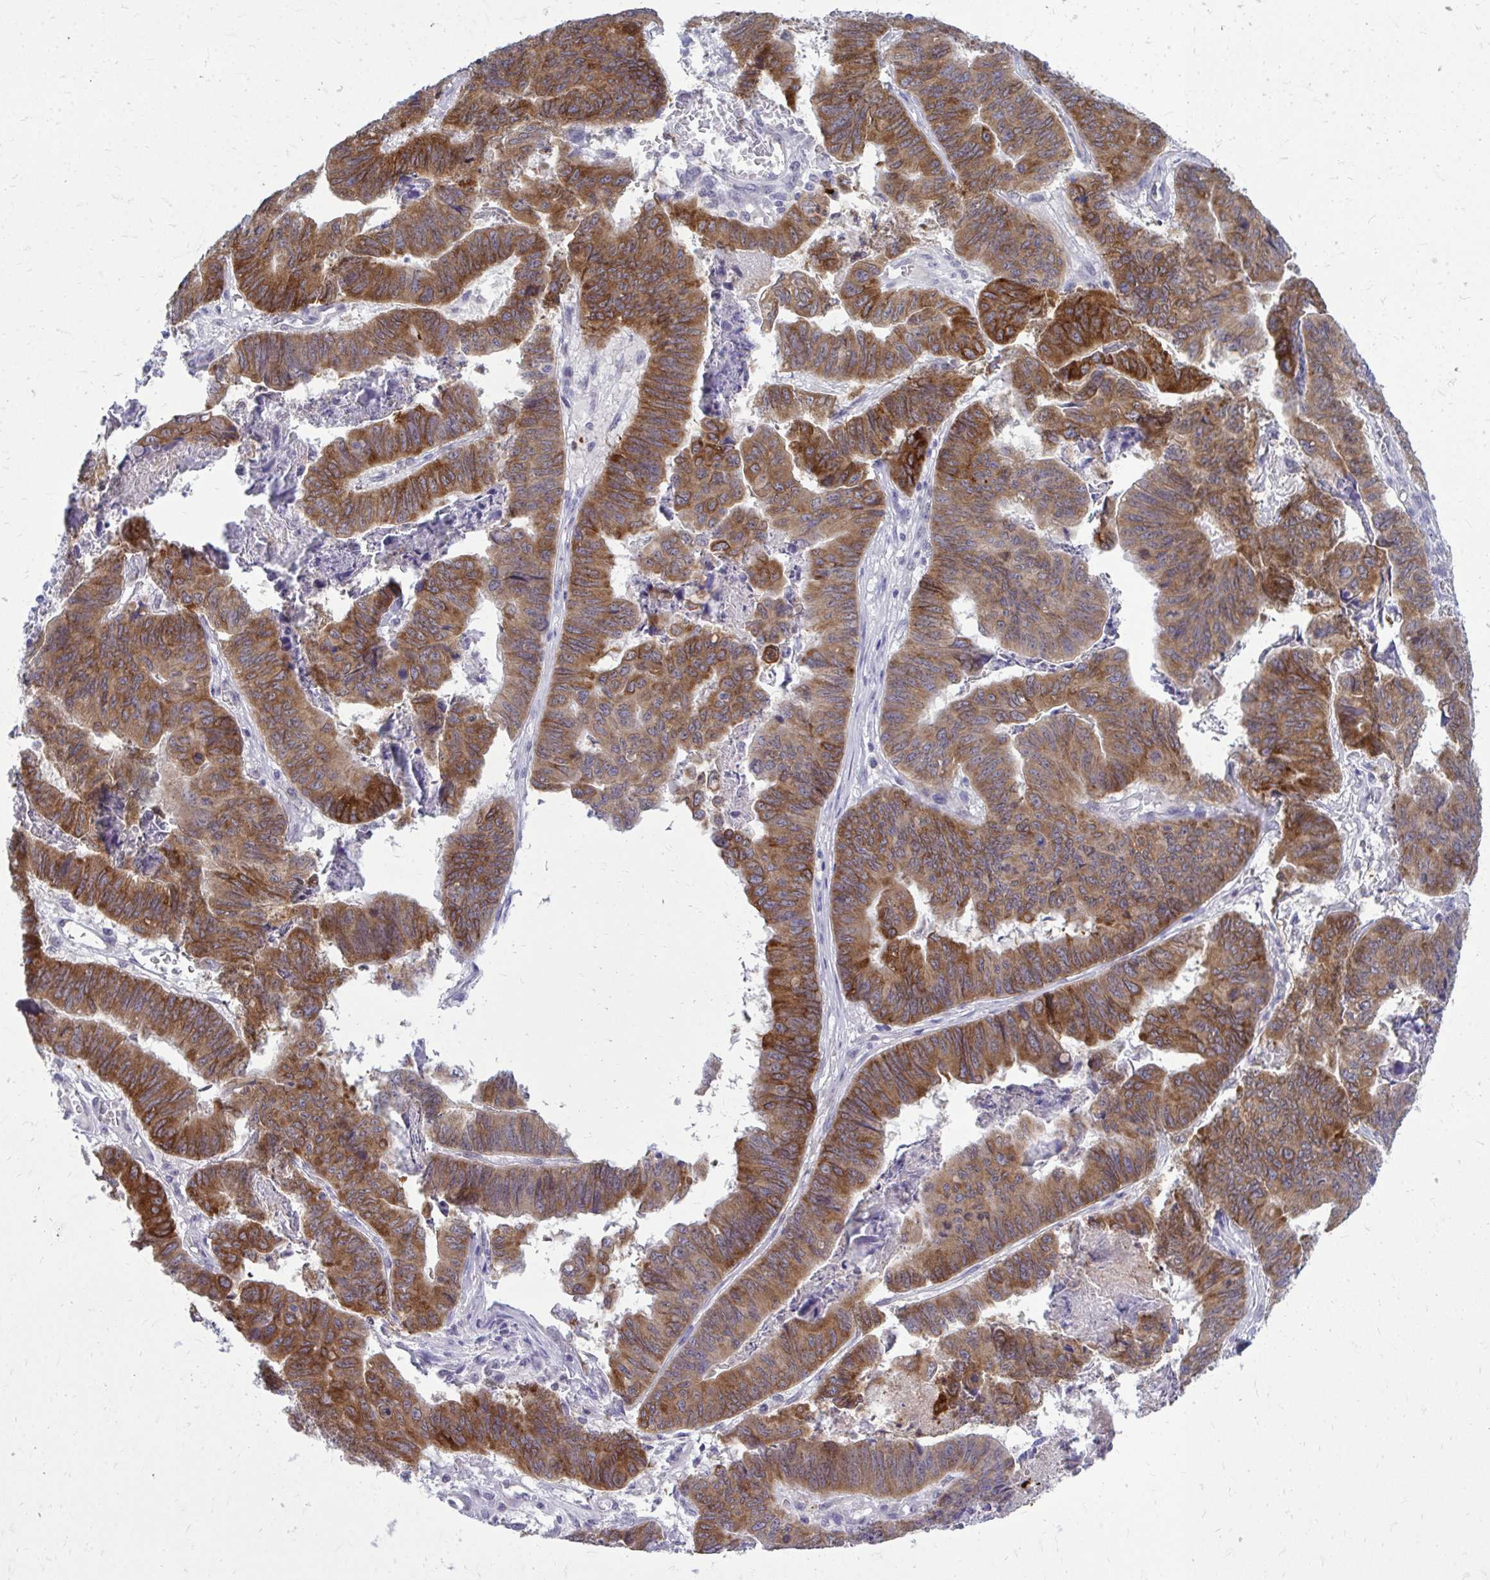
{"staining": {"intensity": "moderate", "quantity": ">75%", "location": "cytoplasmic/membranous"}, "tissue": "stomach cancer", "cell_type": "Tumor cells", "image_type": "cancer", "snomed": [{"axis": "morphology", "description": "Adenocarcinoma, NOS"}, {"axis": "topography", "description": "Stomach, lower"}], "caption": "The micrograph exhibits immunohistochemical staining of stomach cancer. There is moderate cytoplasmic/membranous expression is identified in about >75% of tumor cells.", "gene": "ACSL5", "patient": {"sex": "male", "age": 77}}